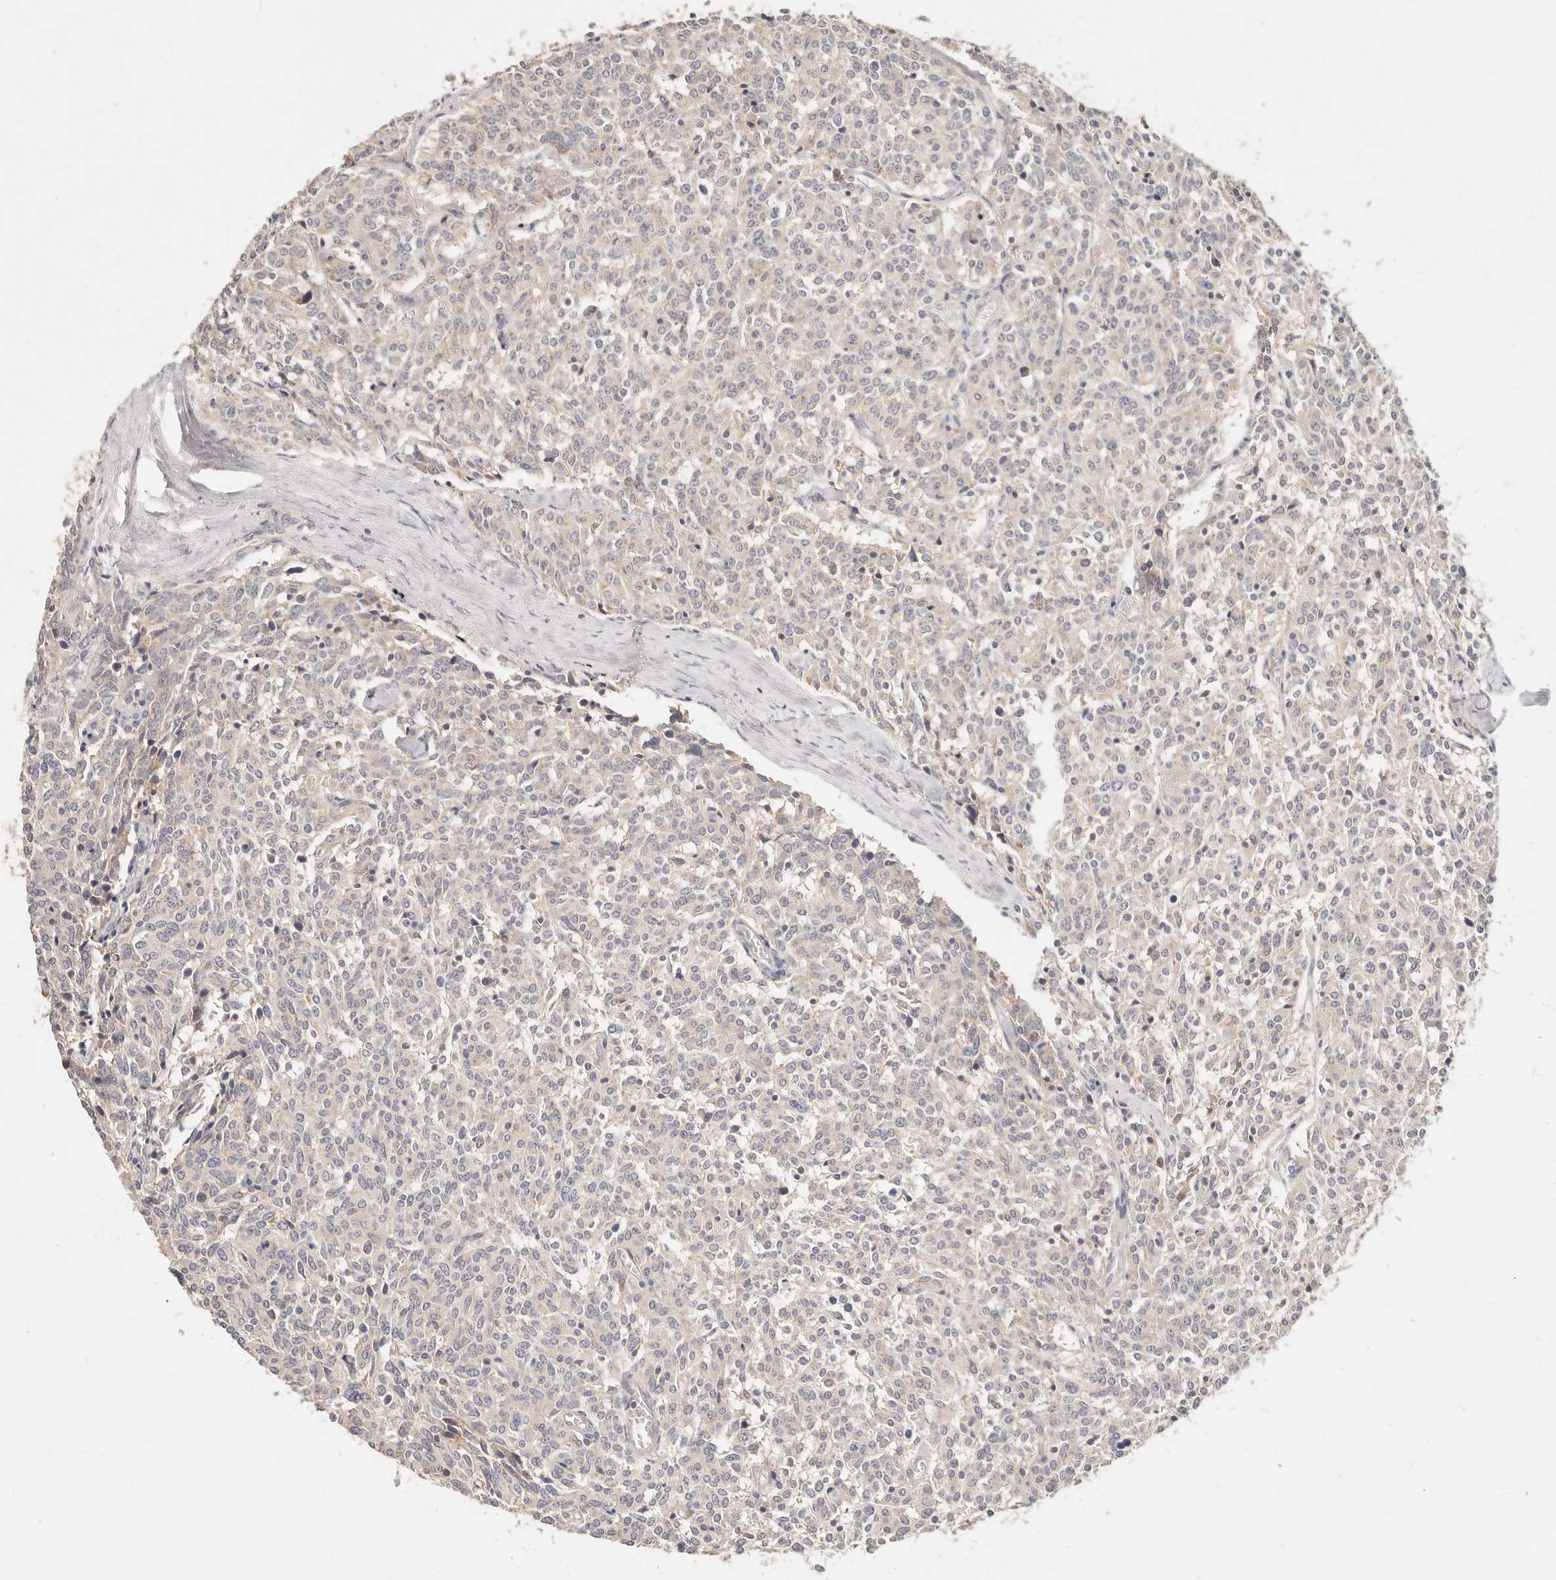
{"staining": {"intensity": "weak", "quantity": "<25%", "location": "cytoplasmic/membranous"}, "tissue": "carcinoid", "cell_type": "Tumor cells", "image_type": "cancer", "snomed": [{"axis": "morphology", "description": "Carcinoid, malignant, NOS"}, {"axis": "topography", "description": "Lung"}], "caption": "Protein analysis of carcinoid (malignant) displays no significant positivity in tumor cells. (DAB IHC with hematoxylin counter stain).", "gene": "CXADR", "patient": {"sex": "female", "age": 46}}